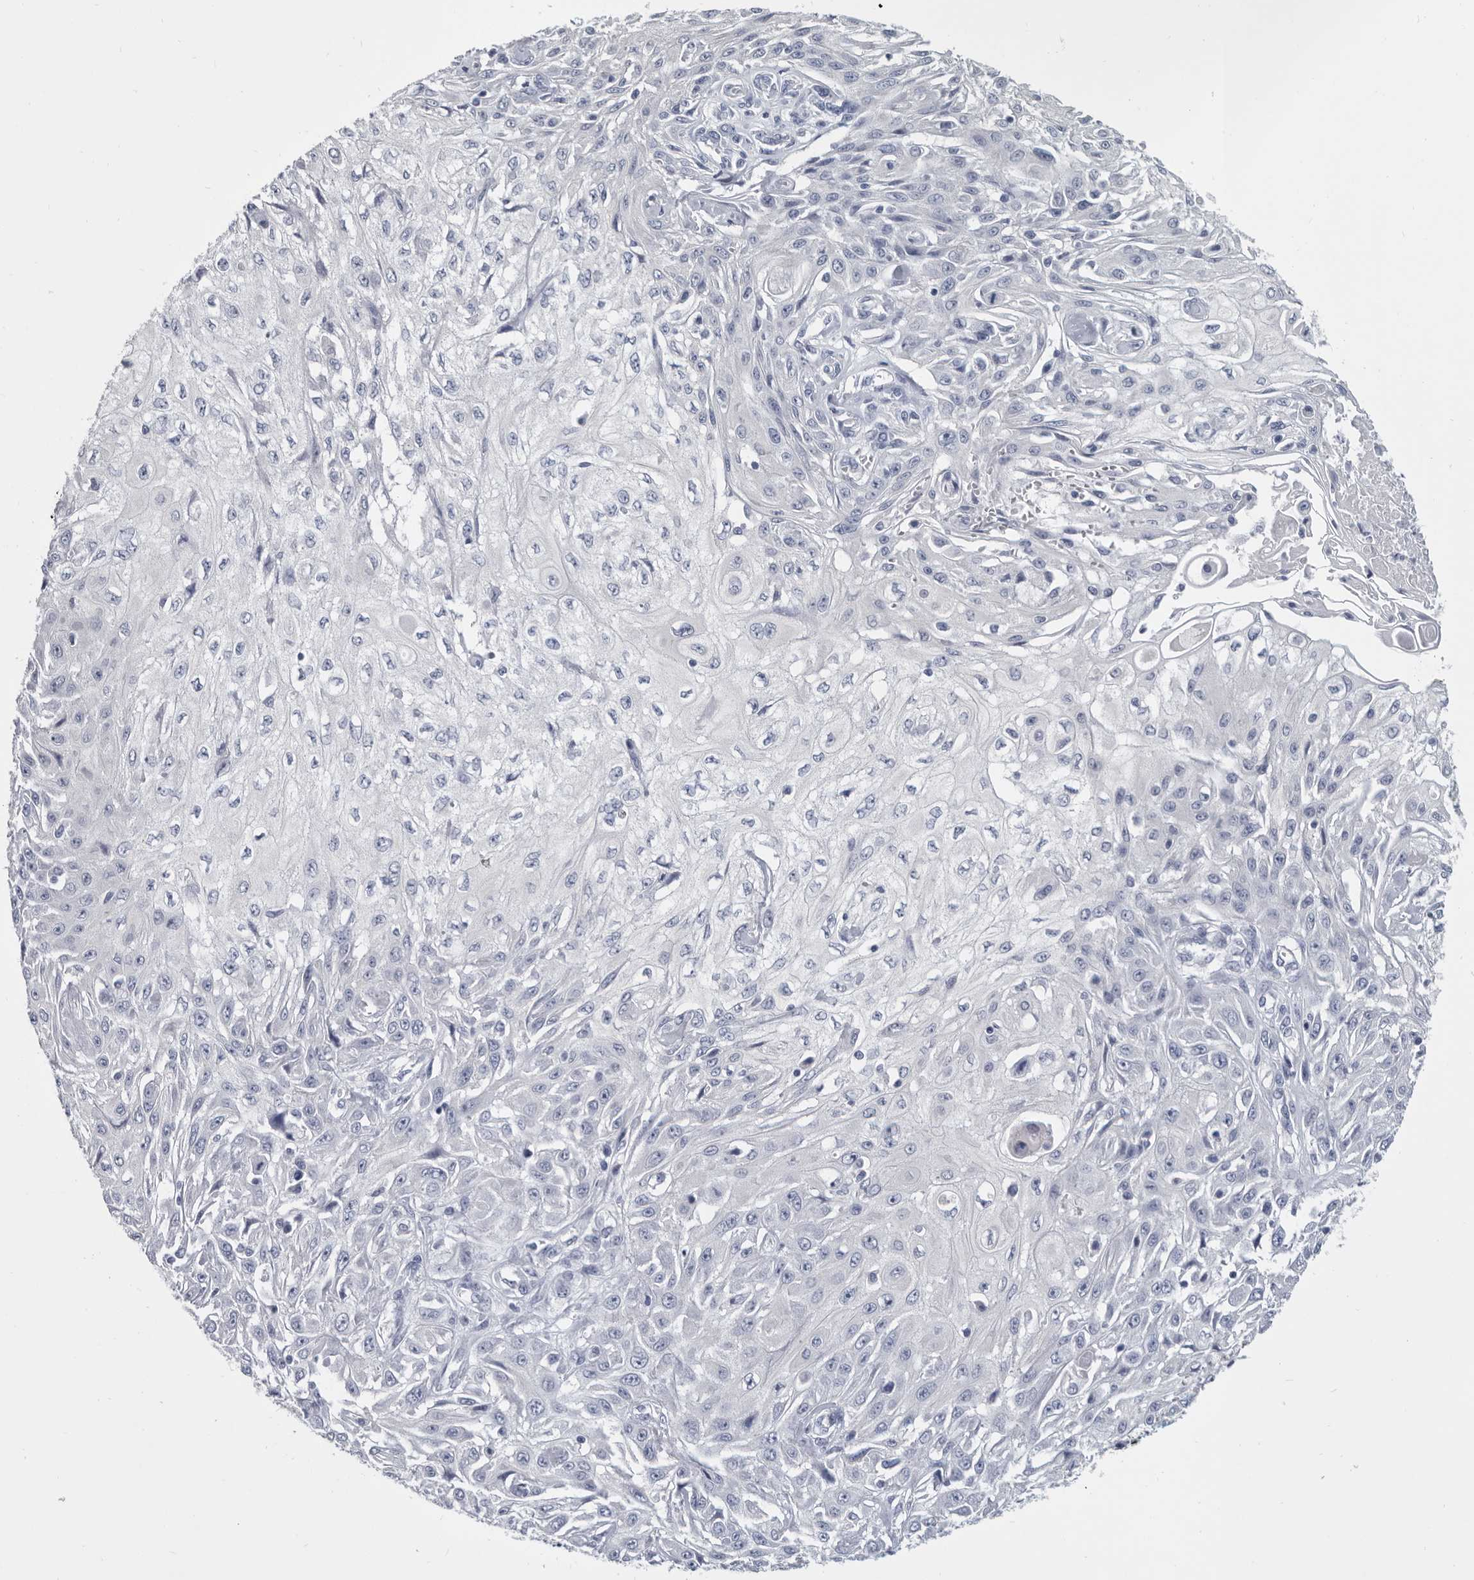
{"staining": {"intensity": "negative", "quantity": "none", "location": "none"}, "tissue": "skin cancer", "cell_type": "Tumor cells", "image_type": "cancer", "snomed": [{"axis": "morphology", "description": "Squamous cell carcinoma, NOS"}, {"axis": "morphology", "description": "Squamous cell carcinoma, metastatic, NOS"}, {"axis": "topography", "description": "Skin"}, {"axis": "topography", "description": "Lymph node"}], "caption": "The micrograph exhibits no significant staining in tumor cells of skin squamous cell carcinoma.", "gene": "WRAP73", "patient": {"sex": "male", "age": 75}}